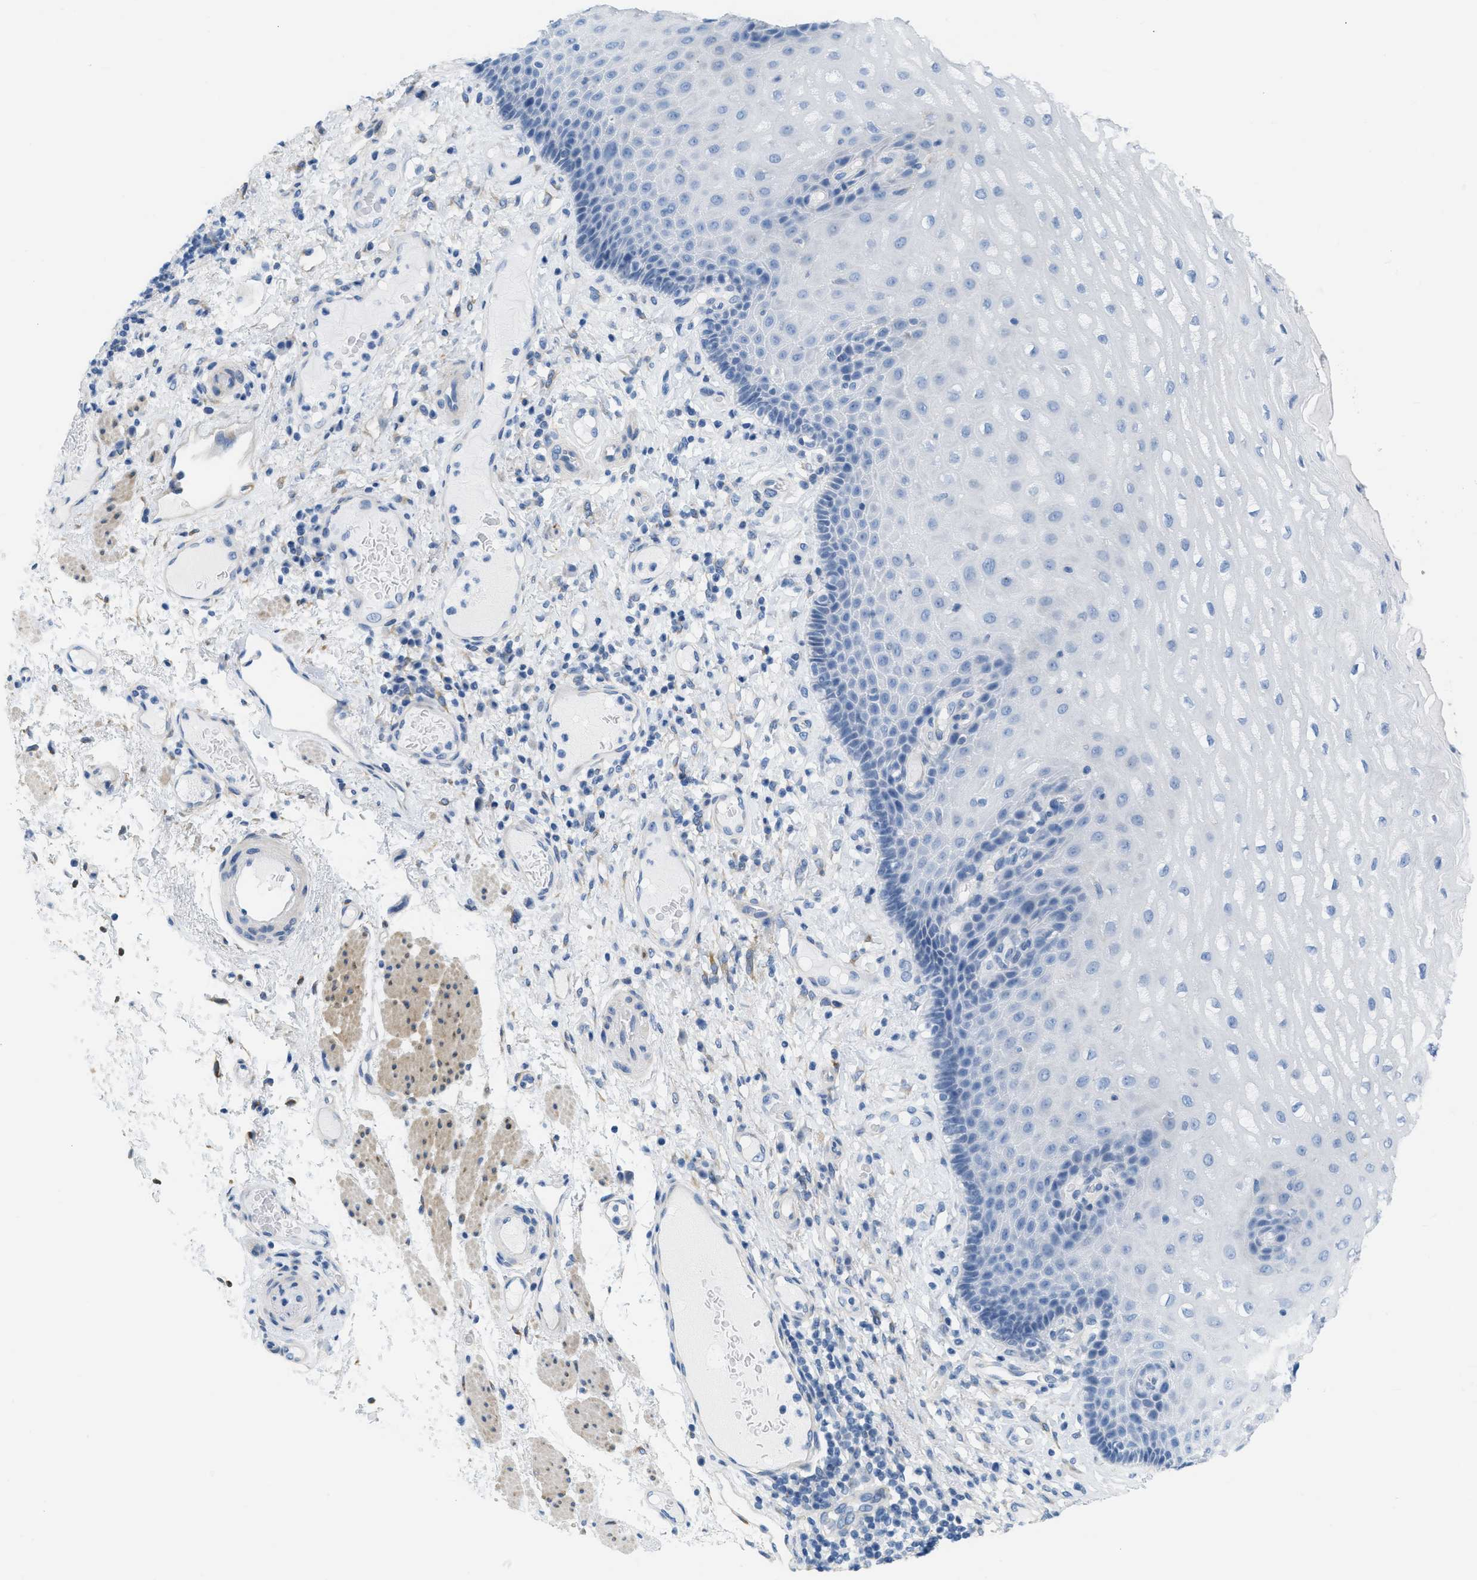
{"staining": {"intensity": "negative", "quantity": "none", "location": "none"}, "tissue": "esophagus", "cell_type": "Squamous epithelial cells", "image_type": "normal", "snomed": [{"axis": "morphology", "description": "Normal tissue, NOS"}, {"axis": "topography", "description": "Esophagus"}], "caption": "Immunohistochemical staining of benign esophagus shows no significant expression in squamous epithelial cells.", "gene": "ASGR1", "patient": {"sex": "male", "age": 54}}